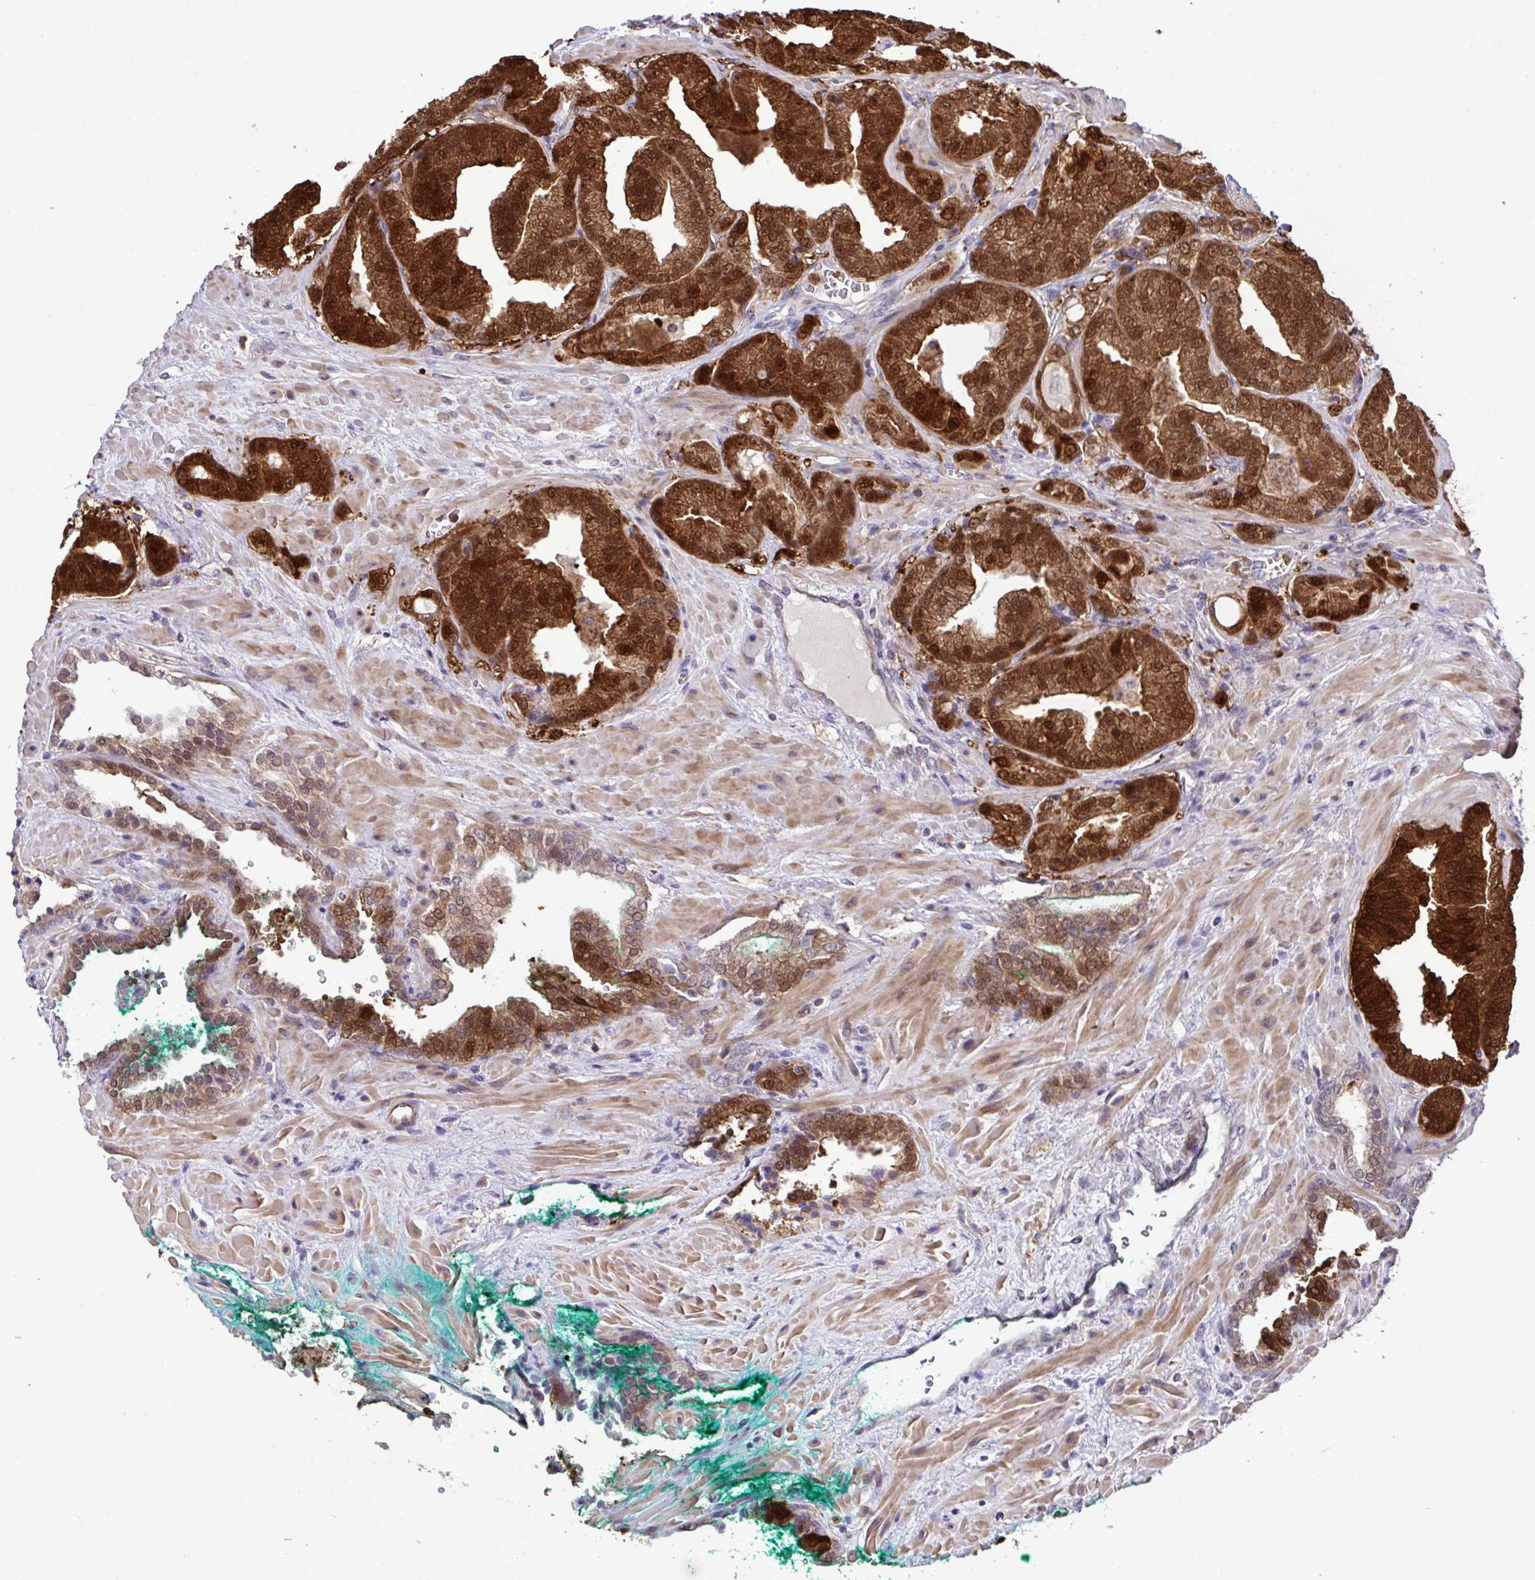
{"staining": {"intensity": "strong", "quantity": ">75%", "location": "cytoplasmic/membranous,nuclear"}, "tissue": "prostate cancer", "cell_type": "Tumor cells", "image_type": "cancer", "snomed": [{"axis": "morphology", "description": "Adenocarcinoma, High grade"}, {"axis": "topography", "description": "Prostate"}], "caption": "Tumor cells demonstrate strong cytoplasmic/membranous and nuclear positivity in about >75% of cells in prostate cancer. The protein is stained brown, and the nuclei are stained in blue (DAB IHC with brightfield microscopy, high magnification).", "gene": "CMPK1", "patient": {"sex": "male", "age": 68}}